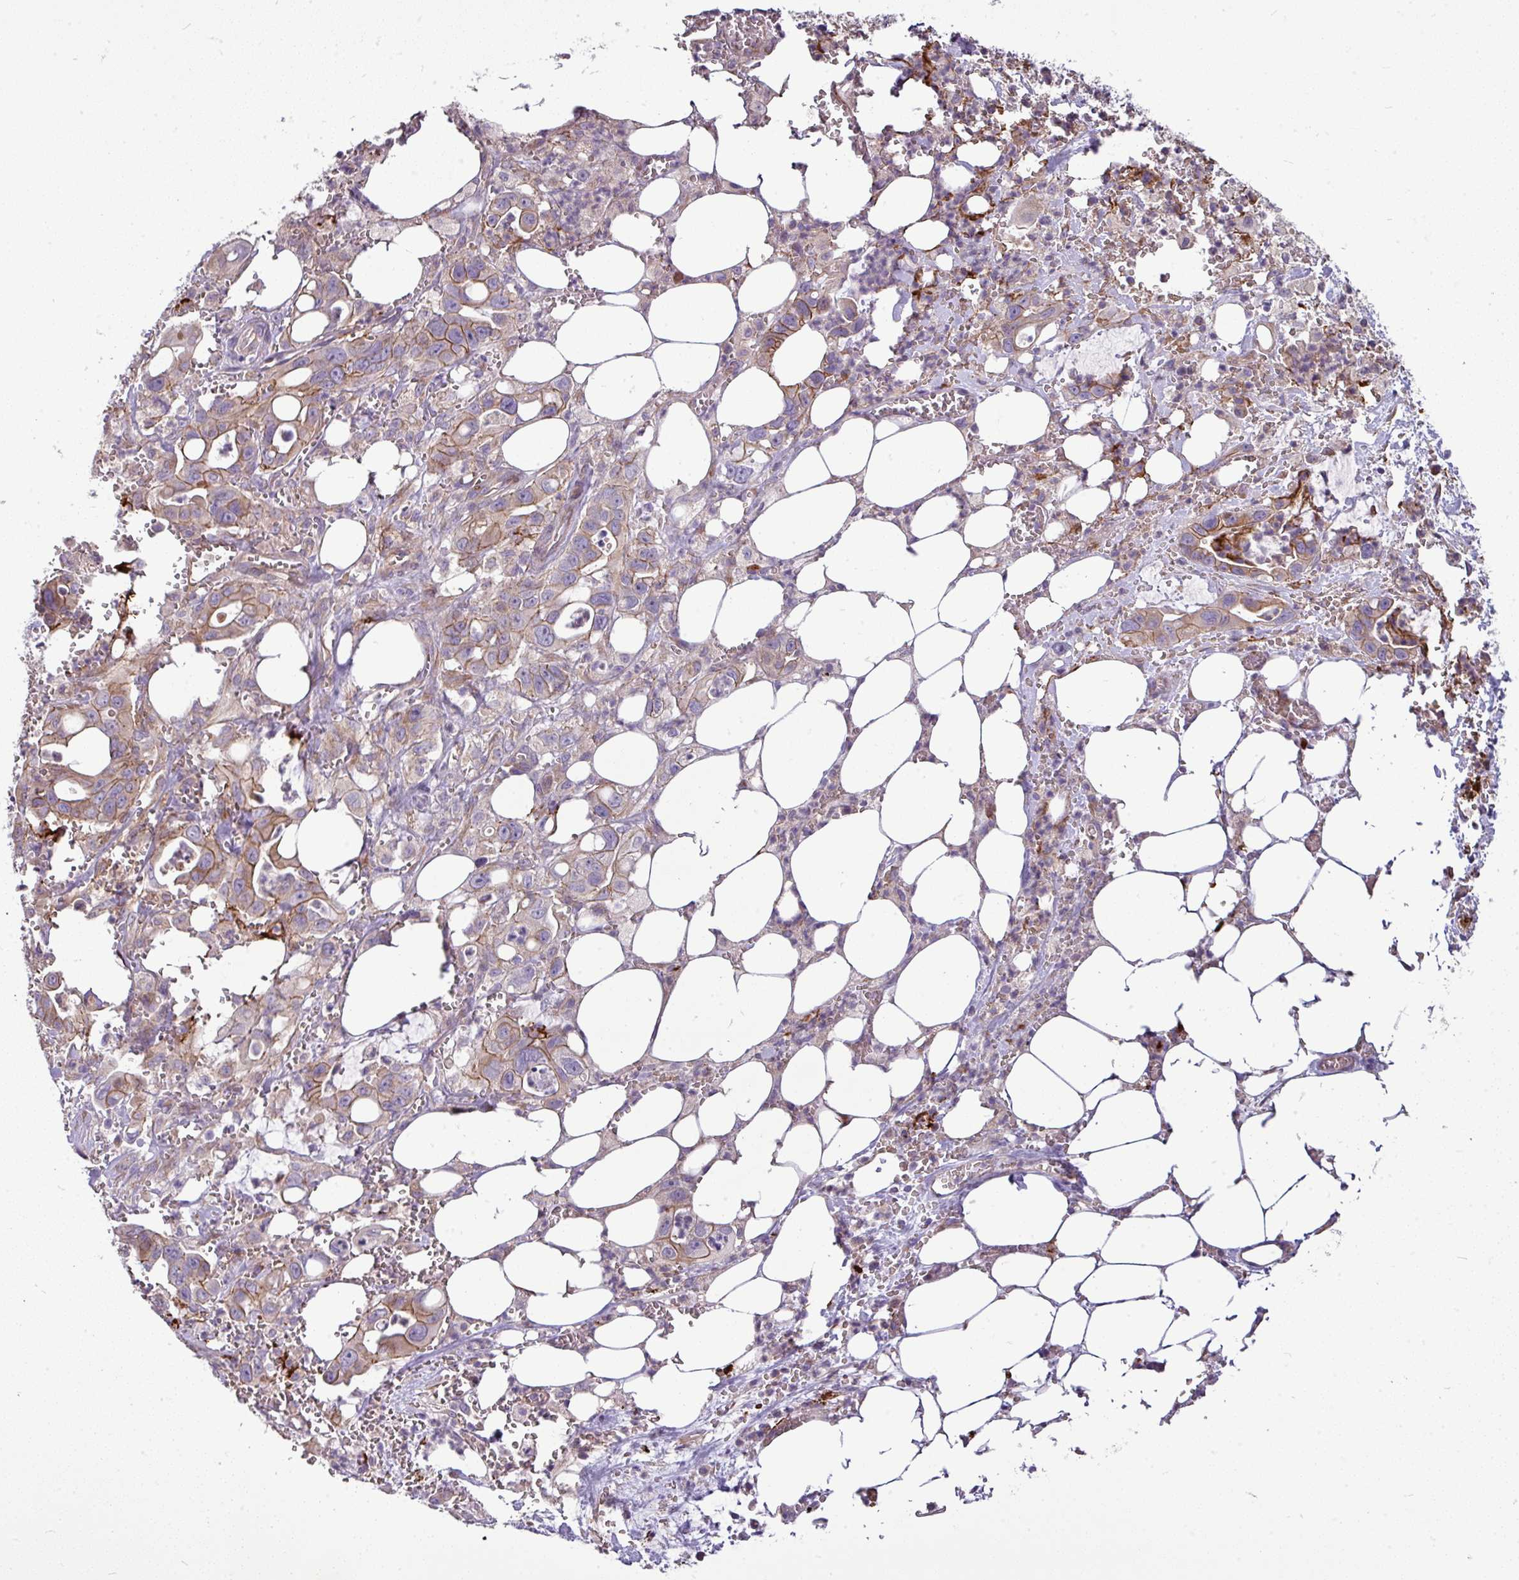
{"staining": {"intensity": "moderate", "quantity": "25%-75%", "location": "cytoplasmic/membranous"}, "tissue": "pancreatic cancer", "cell_type": "Tumor cells", "image_type": "cancer", "snomed": [{"axis": "morphology", "description": "Adenocarcinoma, NOS"}, {"axis": "topography", "description": "Pancreas"}], "caption": "The micrograph shows immunohistochemical staining of pancreatic adenocarcinoma. There is moderate cytoplasmic/membranous positivity is appreciated in approximately 25%-75% of tumor cells.", "gene": "GAN", "patient": {"sex": "male", "age": 61}}